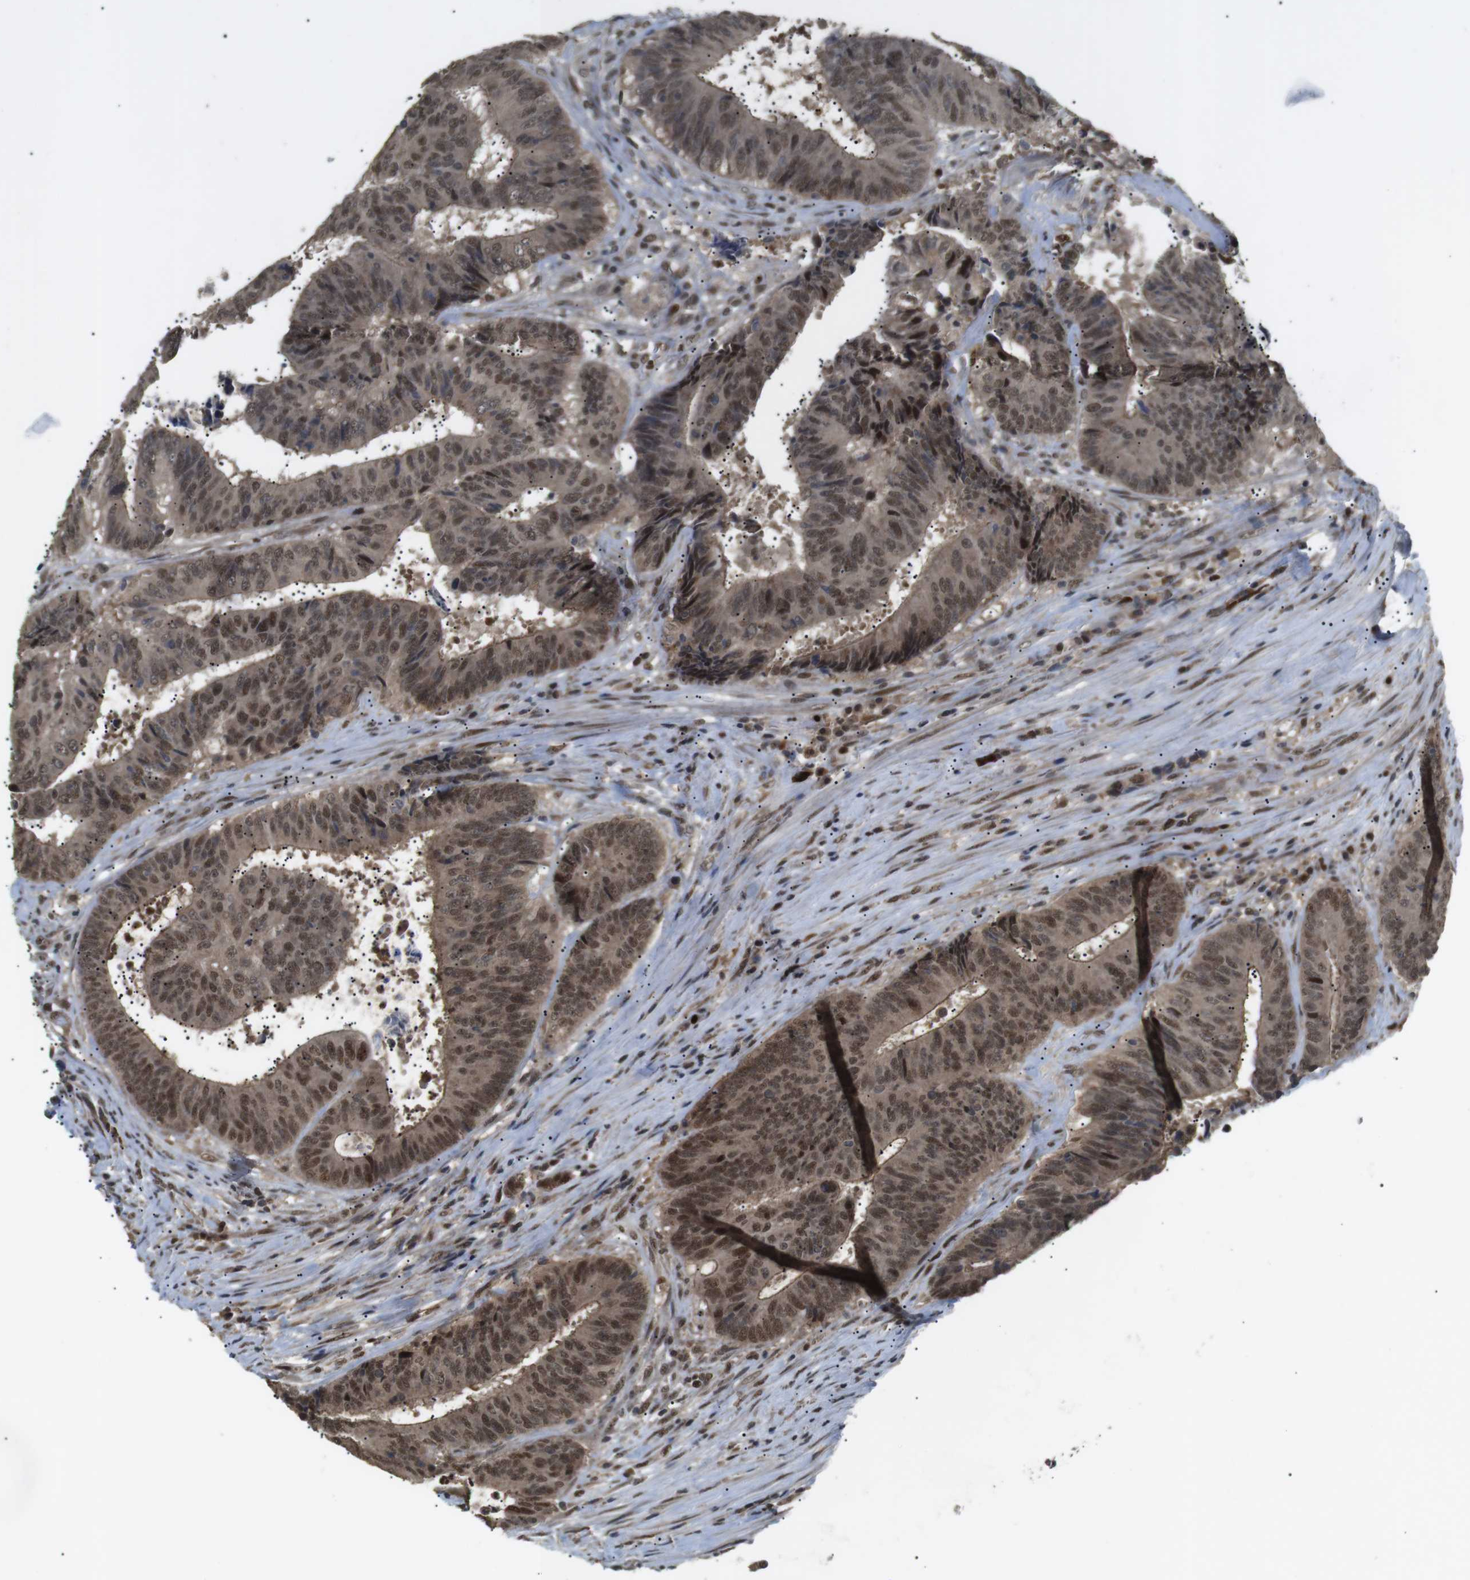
{"staining": {"intensity": "moderate", "quantity": ">75%", "location": "cytoplasmic/membranous,nuclear"}, "tissue": "colorectal cancer", "cell_type": "Tumor cells", "image_type": "cancer", "snomed": [{"axis": "morphology", "description": "Adenocarcinoma, NOS"}, {"axis": "topography", "description": "Rectum"}], "caption": "Immunohistochemical staining of human colorectal cancer exhibits moderate cytoplasmic/membranous and nuclear protein expression in about >75% of tumor cells. The protein of interest is stained brown, and the nuclei are stained in blue (DAB IHC with brightfield microscopy, high magnification).", "gene": "ORAI3", "patient": {"sex": "male", "age": 72}}